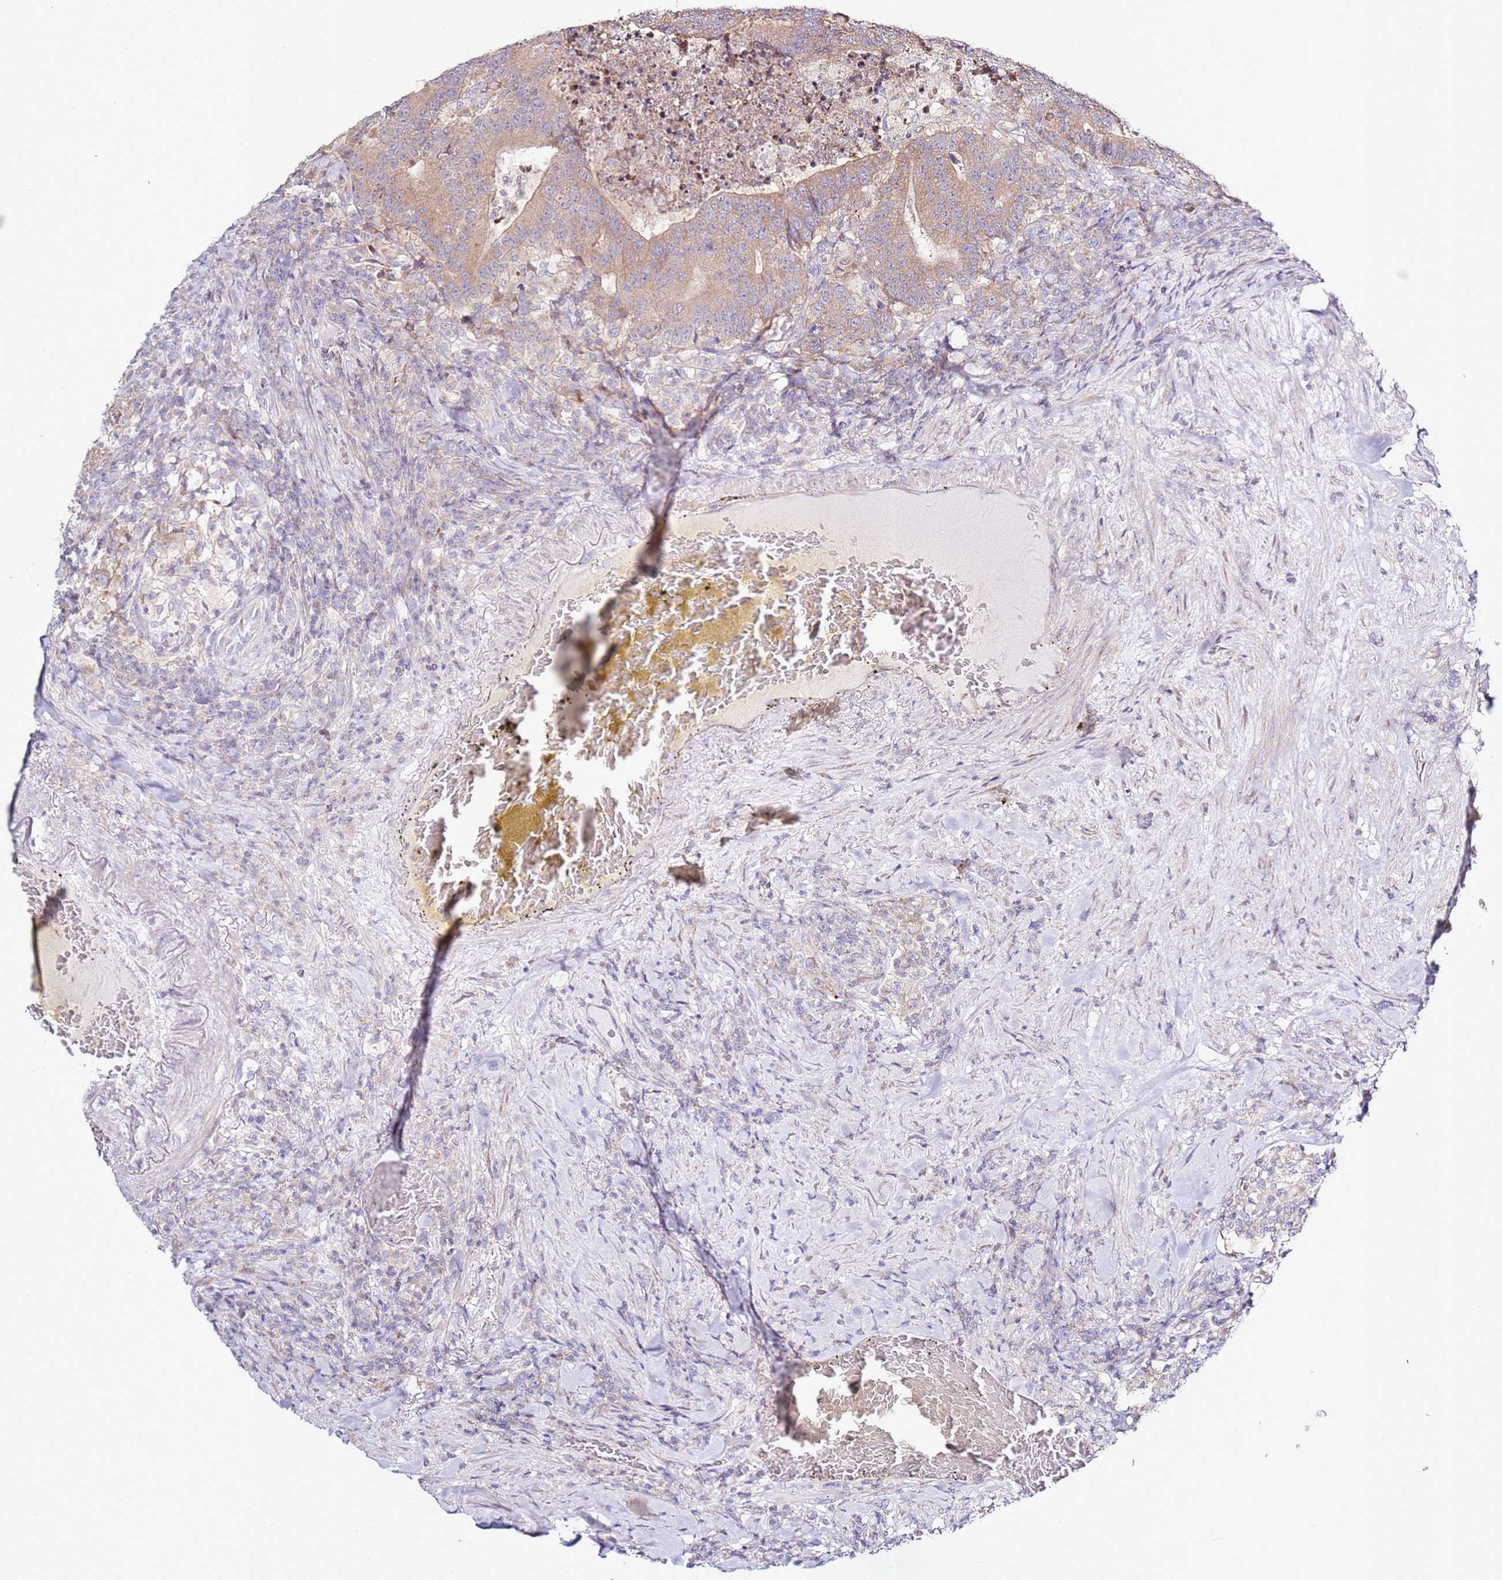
{"staining": {"intensity": "weak", "quantity": ">75%", "location": "cytoplasmic/membranous"}, "tissue": "colorectal cancer", "cell_type": "Tumor cells", "image_type": "cancer", "snomed": [{"axis": "morphology", "description": "Adenocarcinoma, NOS"}, {"axis": "topography", "description": "Colon"}], "caption": "About >75% of tumor cells in colorectal cancer (adenocarcinoma) display weak cytoplasmic/membranous protein positivity as visualized by brown immunohistochemical staining.", "gene": "CNOT9", "patient": {"sex": "female", "age": 75}}